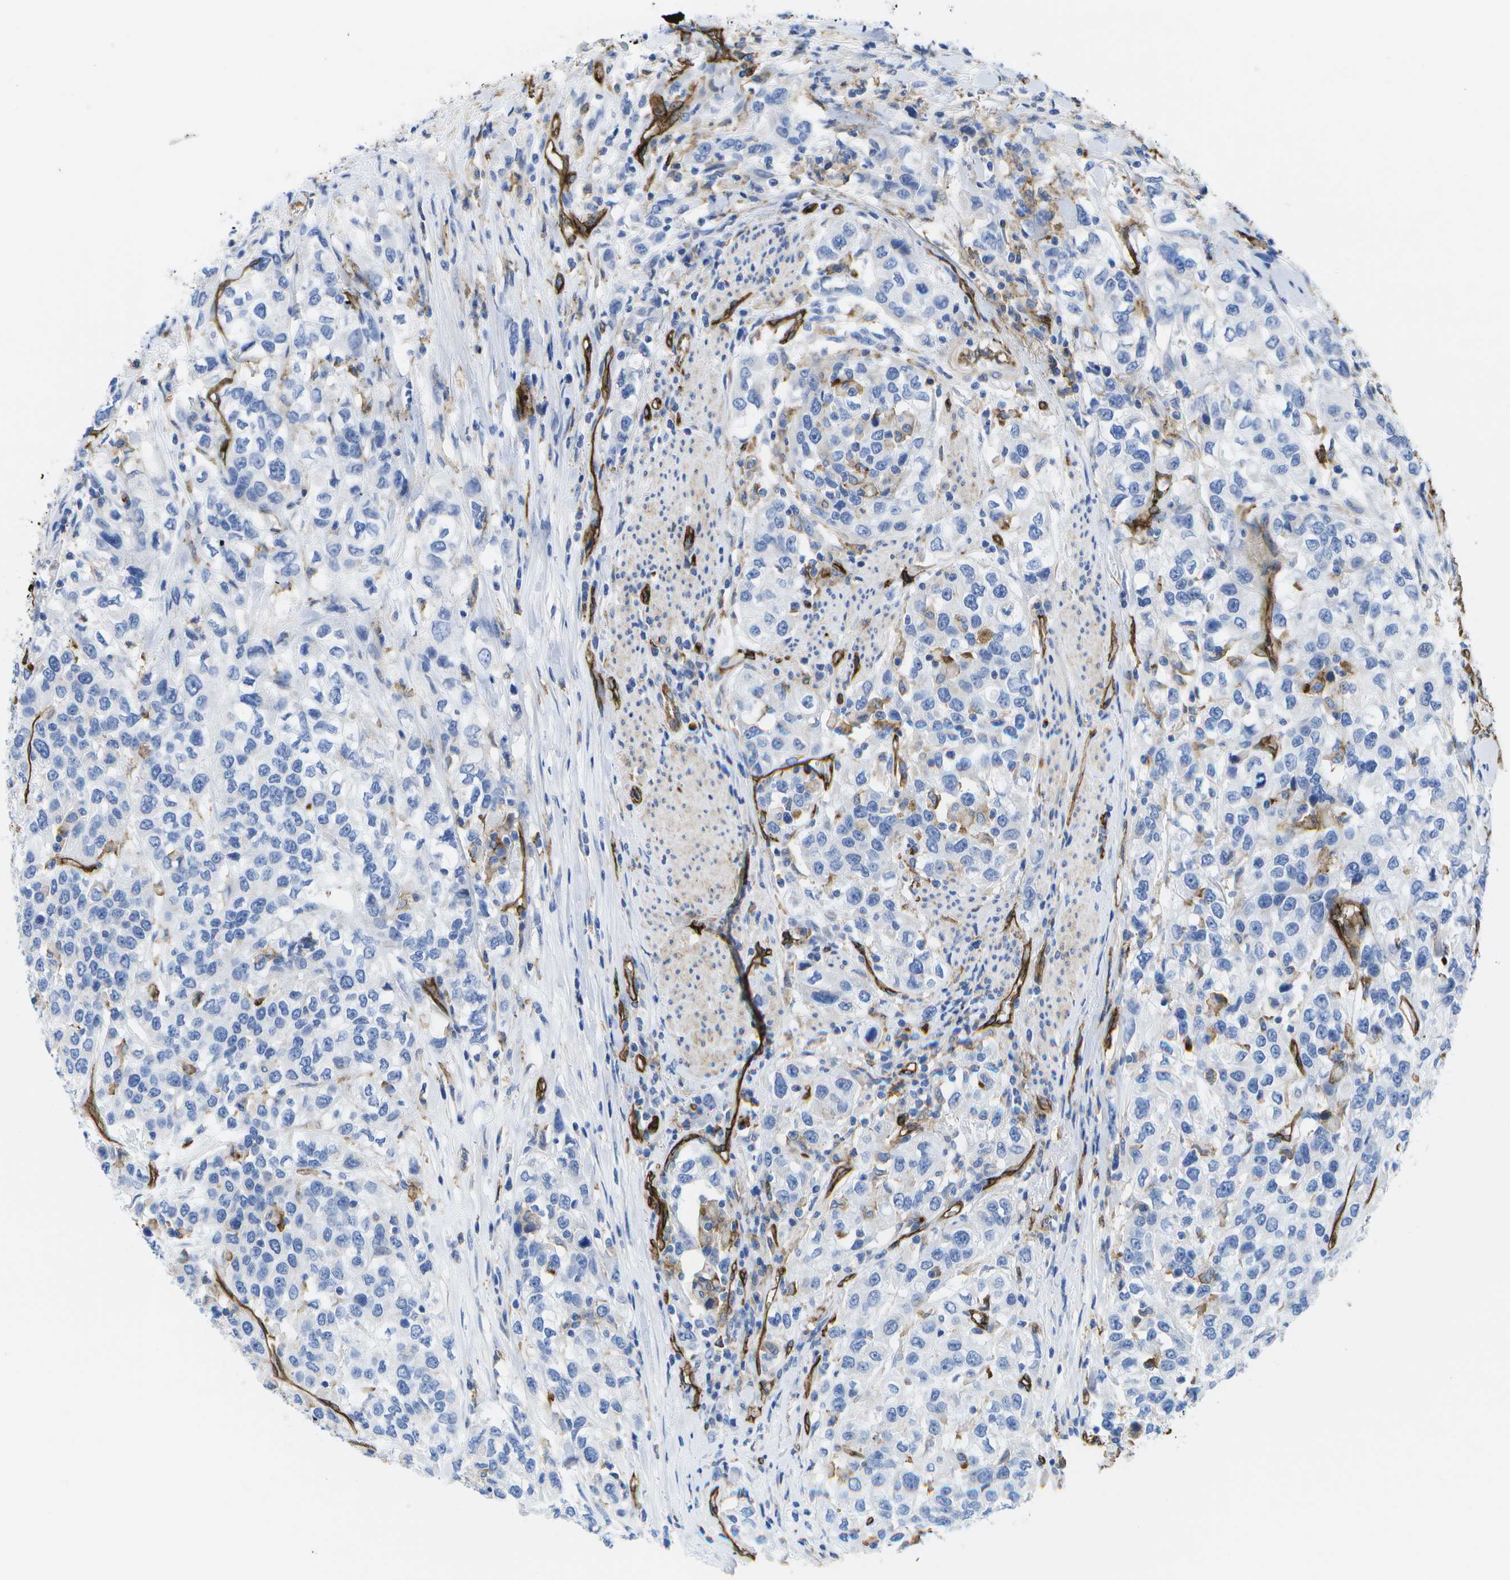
{"staining": {"intensity": "negative", "quantity": "none", "location": "none"}, "tissue": "urothelial cancer", "cell_type": "Tumor cells", "image_type": "cancer", "snomed": [{"axis": "morphology", "description": "Urothelial carcinoma, High grade"}, {"axis": "topography", "description": "Urinary bladder"}], "caption": "This is a image of IHC staining of urothelial carcinoma (high-grade), which shows no staining in tumor cells. (DAB IHC, high magnification).", "gene": "DYSF", "patient": {"sex": "female", "age": 80}}